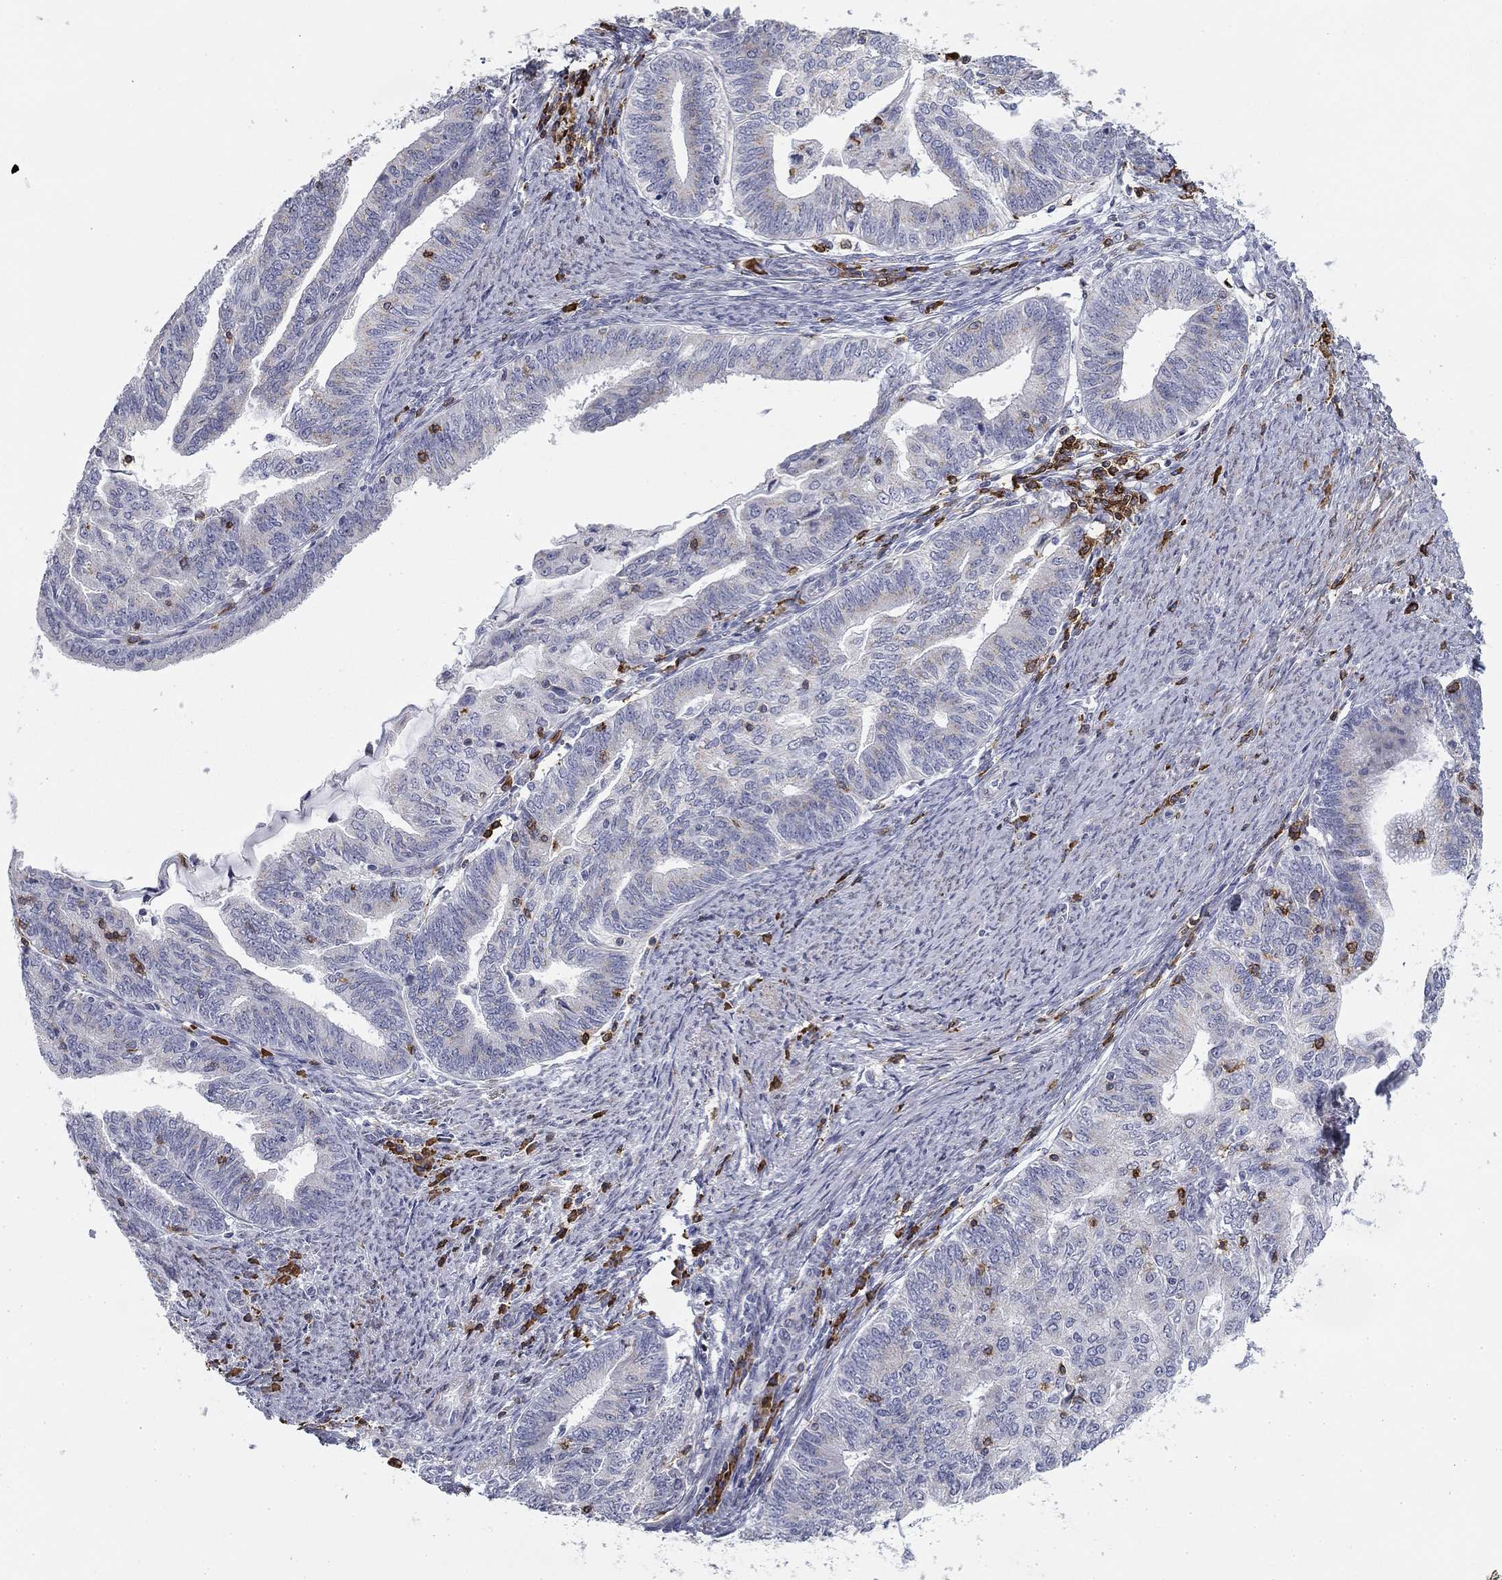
{"staining": {"intensity": "negative", "quantity": "none", "location": "none"}, "tissue": "endometrial cancer", "cell_type": "Tumor cells", "image_type": "cancer", "snomed": [{"axis": "morphology", "description": "Adenocarcinoma, NOS"}, {"axis": "topography", "description": "Endometrium"}], "caption": "Human endometrial adenocarcinoma stained for a protein using immunohistochemistry (IHC) displays no staining in tumor cells.", "gene": "TRAT1", "patient": {"sex": "female", "age": 82}}